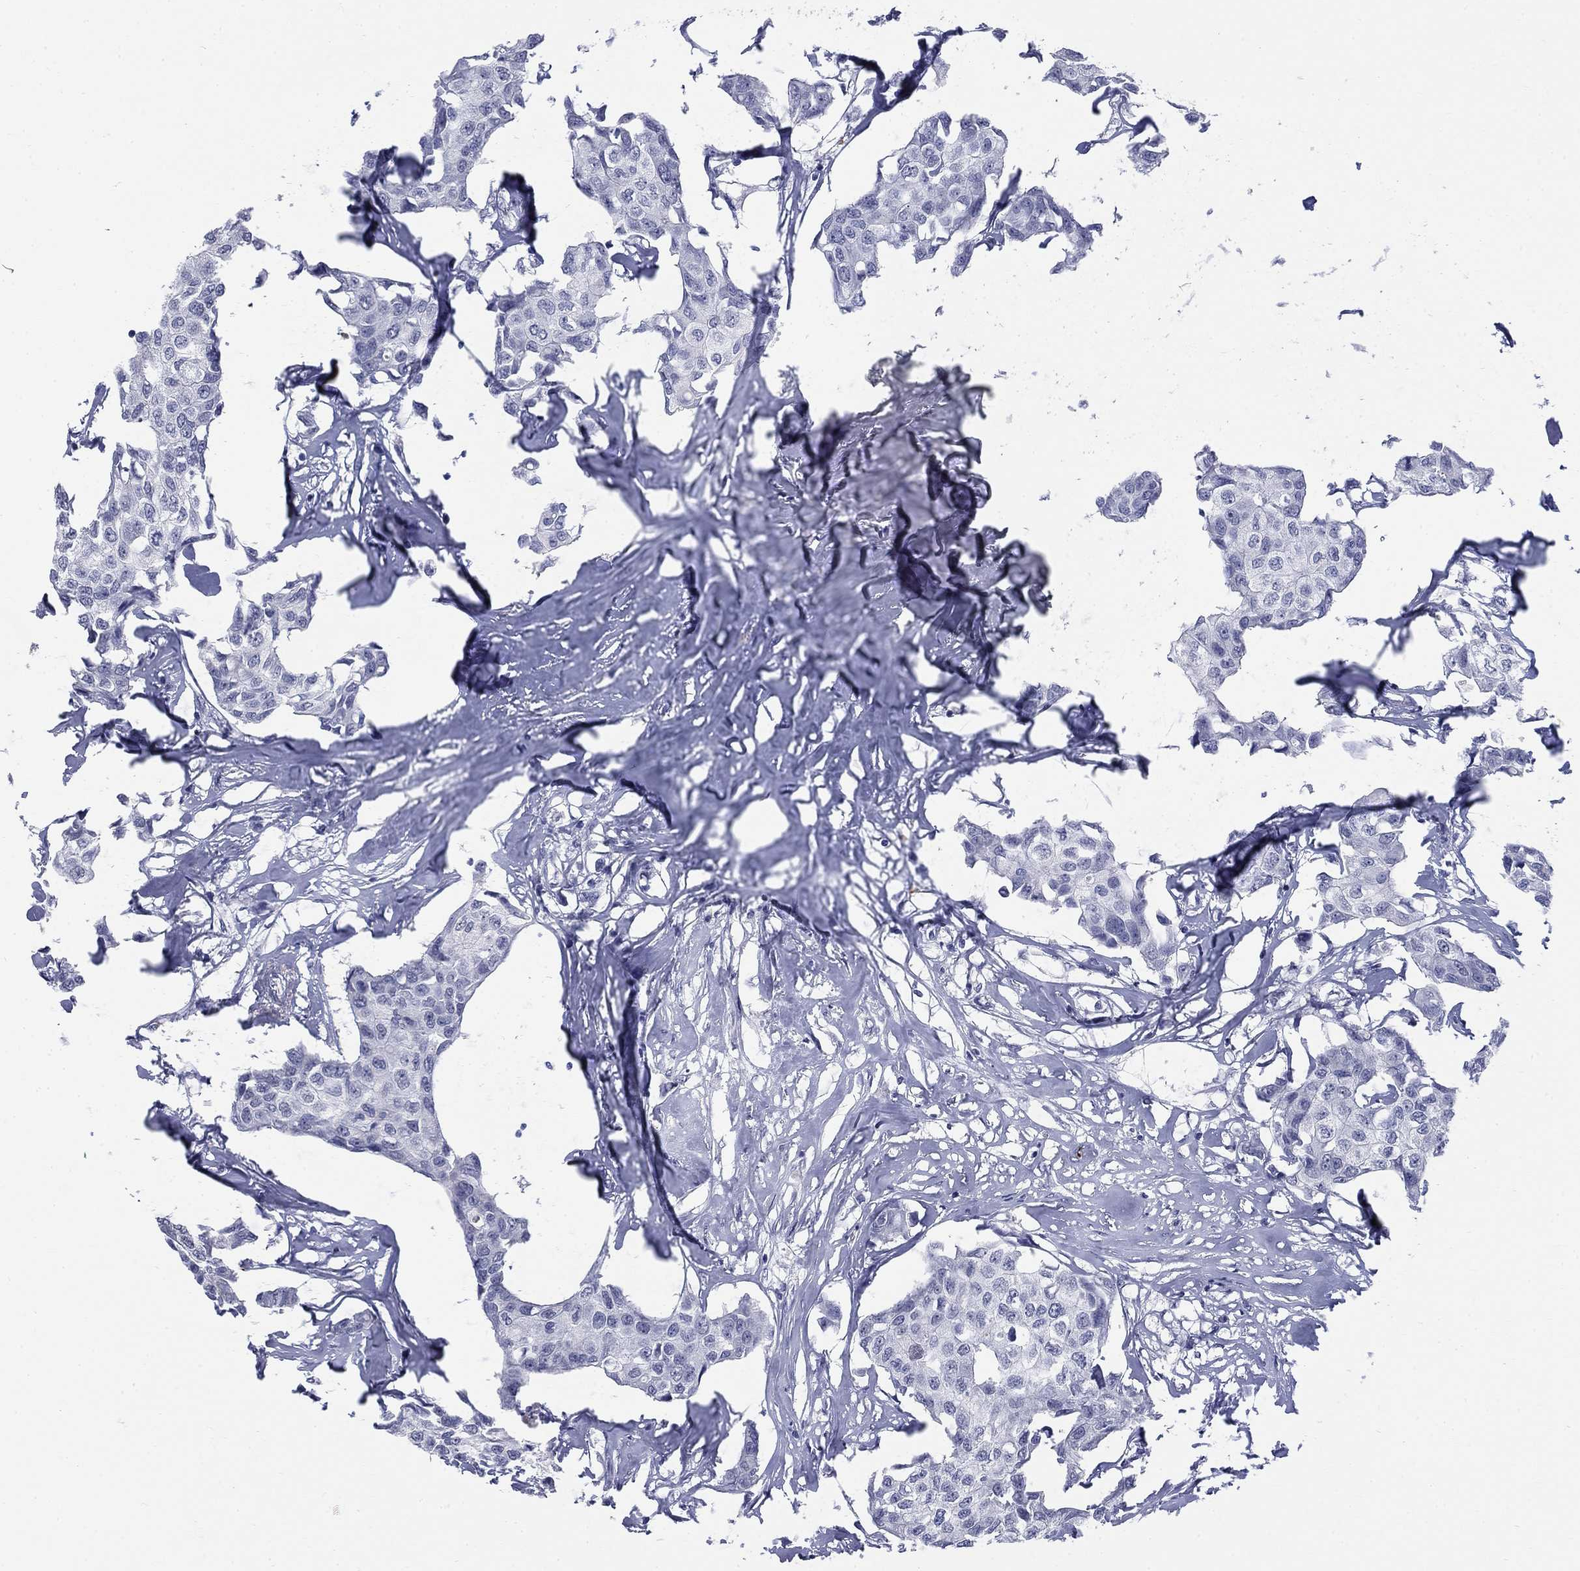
{"staining": {"intensity": "negative", "quantity": "none", "location": "none"}, "tissue": "breast cancer", "cell_type": "Tumor cells", "image_type": "cancer", "snomed": [{"axis": "morphology", "description": "Duct carcinoma"}, {"axis": "topography", "description": "Breast"}], "caption": "Histopathology image shows no protein positivity in tumor cells of breast infiltrating ductal carcinoma tissue.", "gene": "ECEL1", "patient": {"sex": "female", "age": 80}}